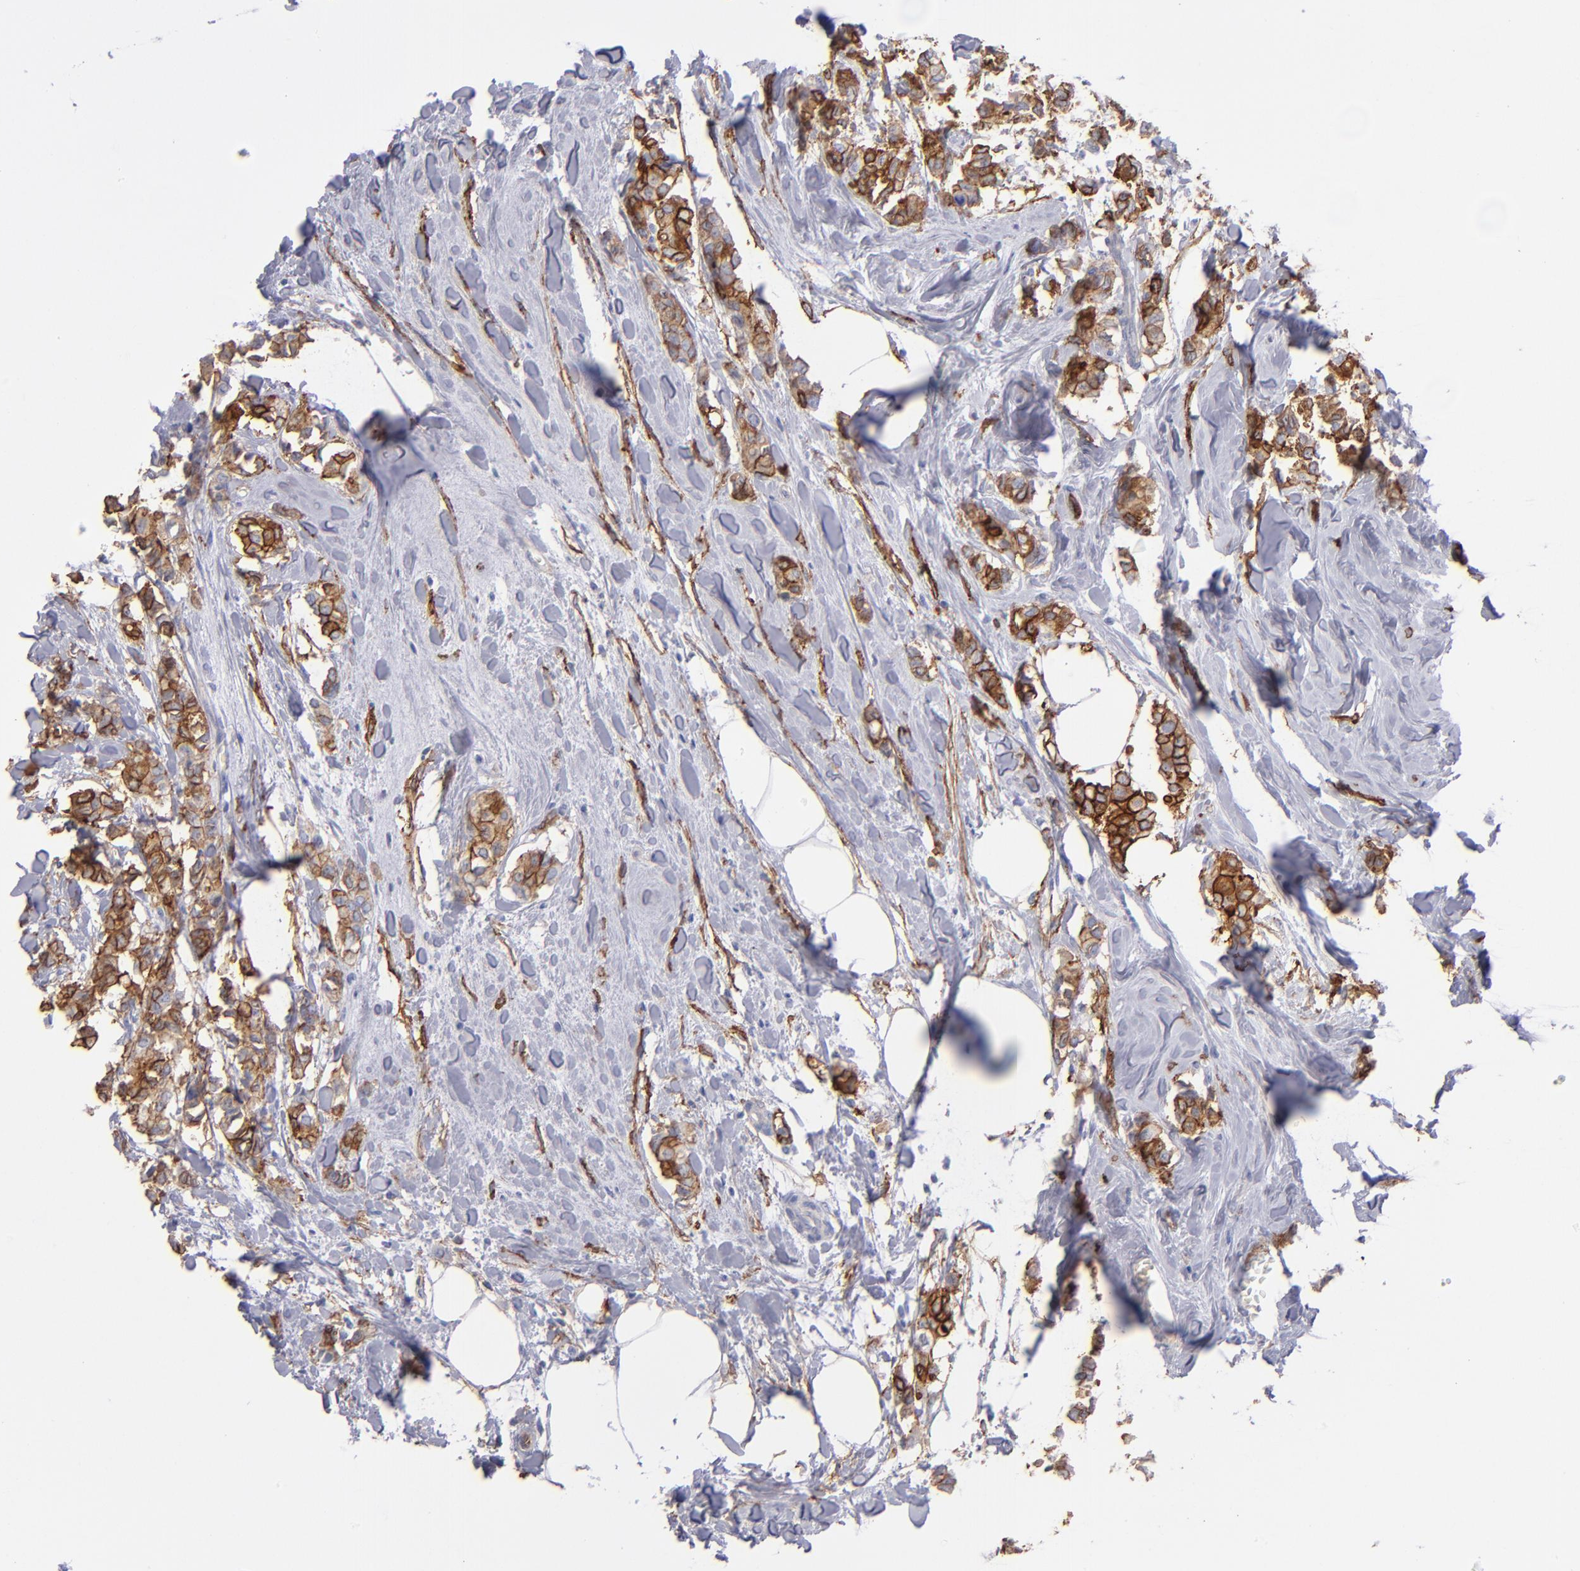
{"staining": {"intensity": "strong", "quantity": ">75%", "location": "cytoplasmic/membranous"}, "tissue": "breast cancer", "cell_type": "Tumor cells", "image_type": "cancer", "snomed": [{"axis": "morphology", "description": "Duct carcinoma"}, {"axis": "topography", "description": "Breast"}], "caption": "The histopathology image displays staining of breast infiltrating ductal carcinoma, revealing strong cytoplasmic/membranous protein expression (brown color) within tumor cells.", "gene": "AHNAK2", "patient": {"sex": "female", "age": 84}}